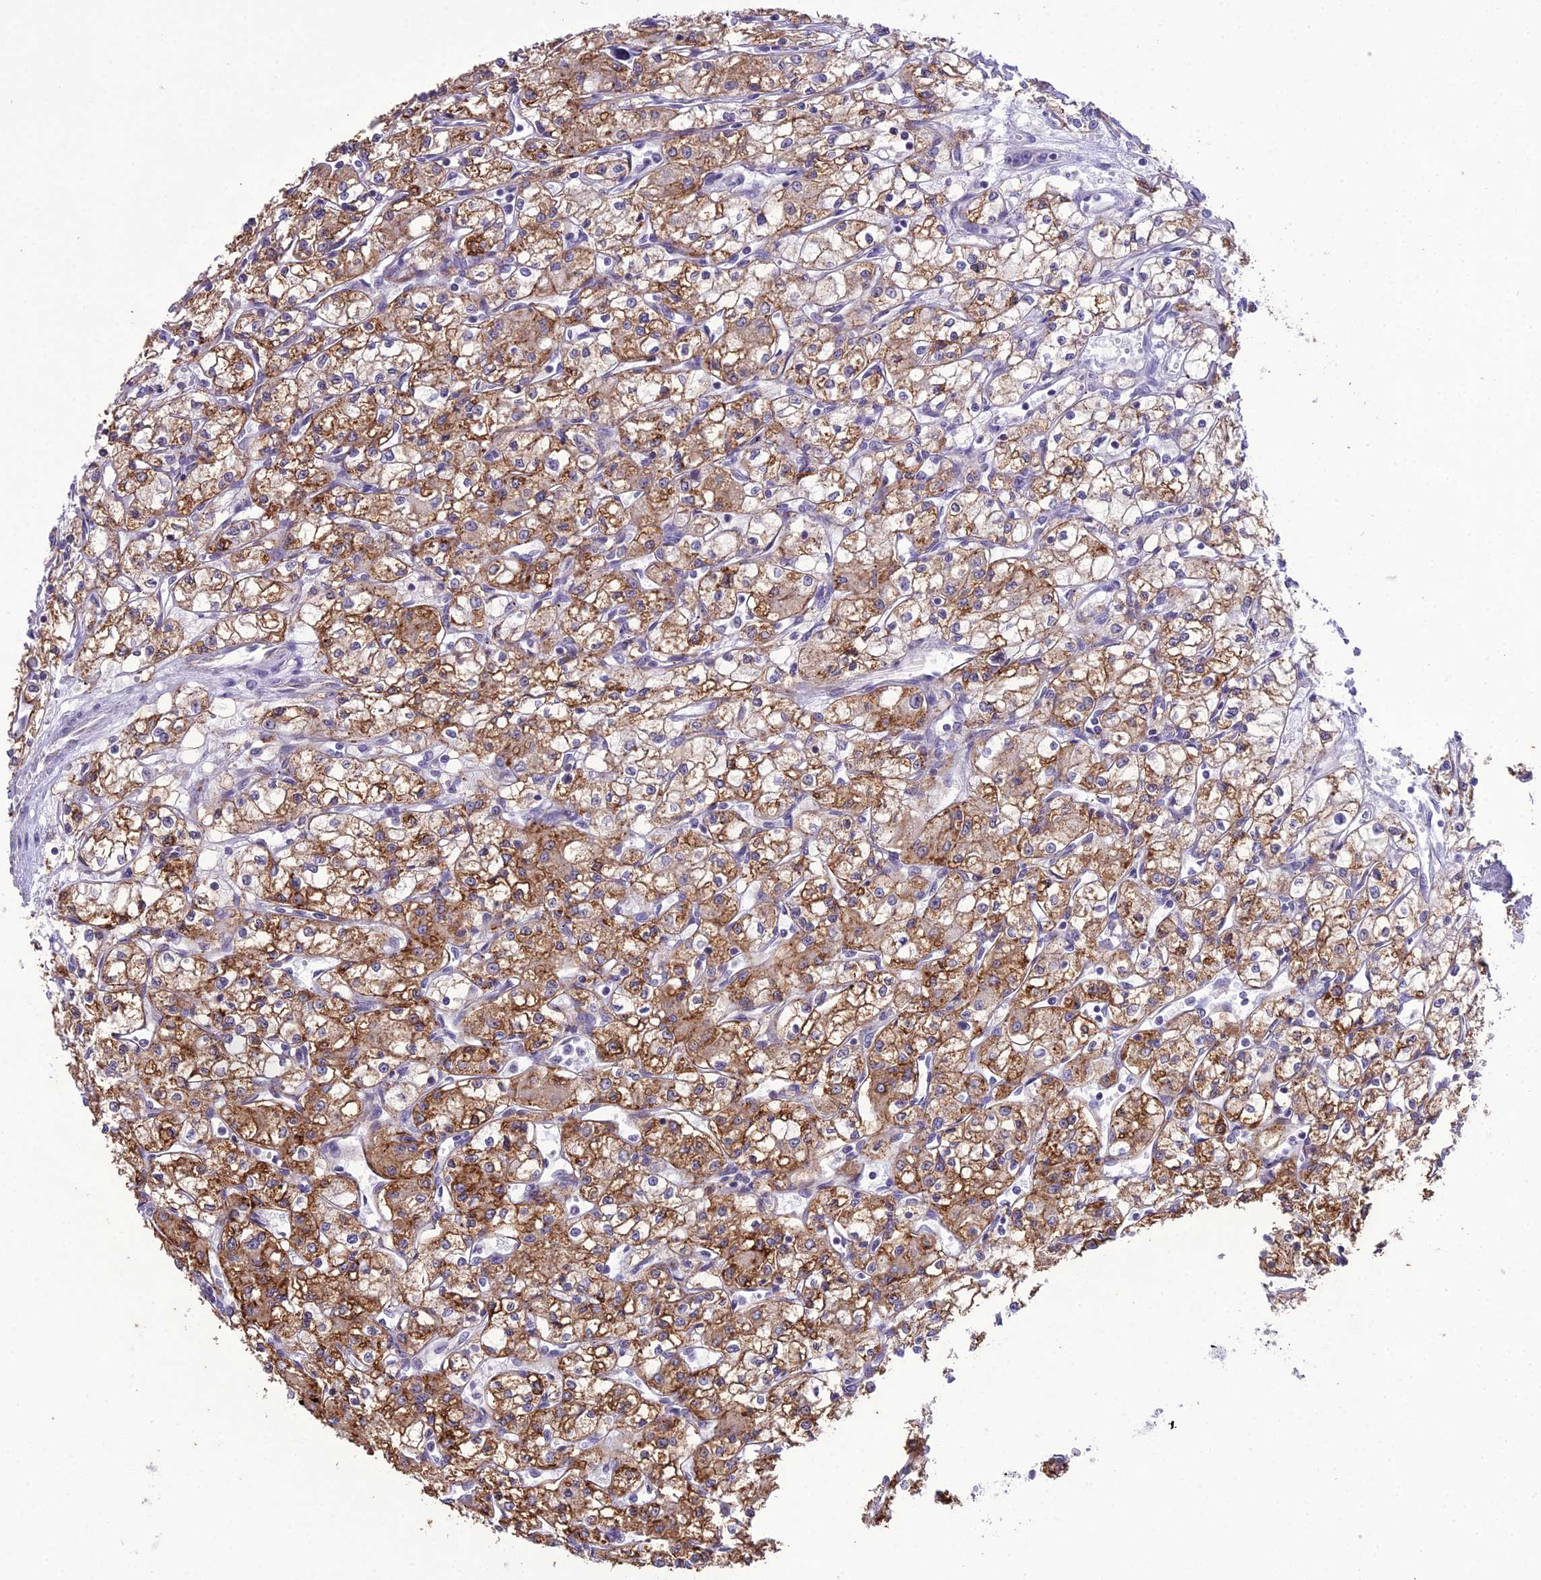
{"staining": {"intensity": "moderate", "quantity": ">75%", "location": "cytoplasmic/membranous"}, "tissue": "renal cancer", "cell_type": "Tumor cells", "image_type": "cancer", "snomed": [{"axis": "morphology", "description": "Adenocarcinoma, NOS"}, {"axis": "topography", "description": "Kidney"}], "caption": "Immunohistochemical staining of renal adenocarcinoma demonstrates medium levels of moderate cytoplasmic/membranous protein expression in approximately >75% of tumor cells. Nuclei are stained in blue.", "gene": "RPS26", "patient": {"sex": "male", "age": 59}}